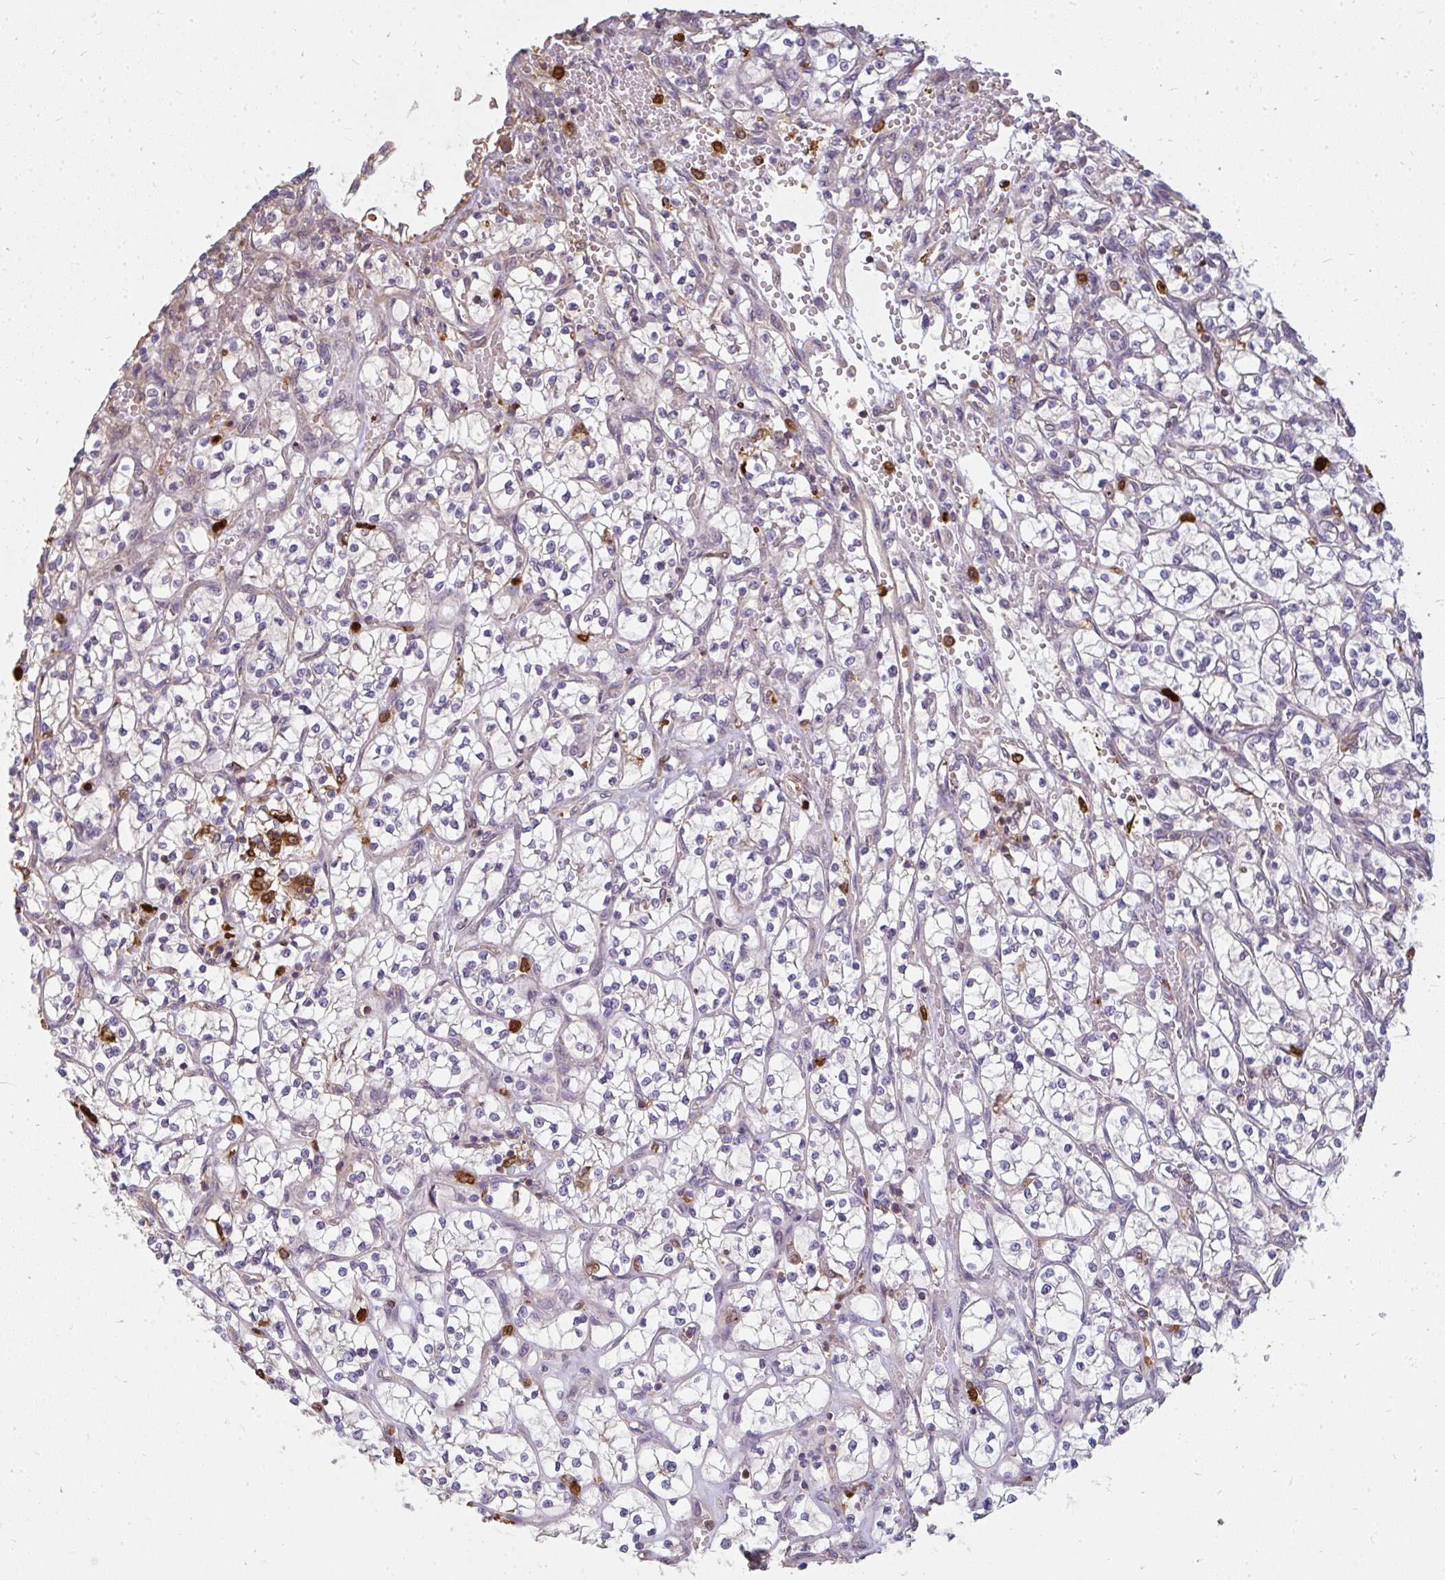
{"staining": {"intensity": "negative", "quantity": "none", "location": "none"}, "tissue": "renal cancer", "cell_type": "Tumor cells", "image_type": "cancer", "snomed": [{"axis": "morphology", "description": "Adenocarcinoma, NOS"}, {"axis": "topography", "description": "Kidney"}], "caption": "This micrograph is of renal cancer stained with IHC to label a protein in brown with the nuclei are counter-stained blue. There is no expression in tumor cells. The staining was performed using DAB to visualize the protein expression in brown, while the nuclei were stained in blue with hematoxylin (Magnification: 20x).", "gene": "CNTRL", "patient": {"sex": "female", "age": 64}}